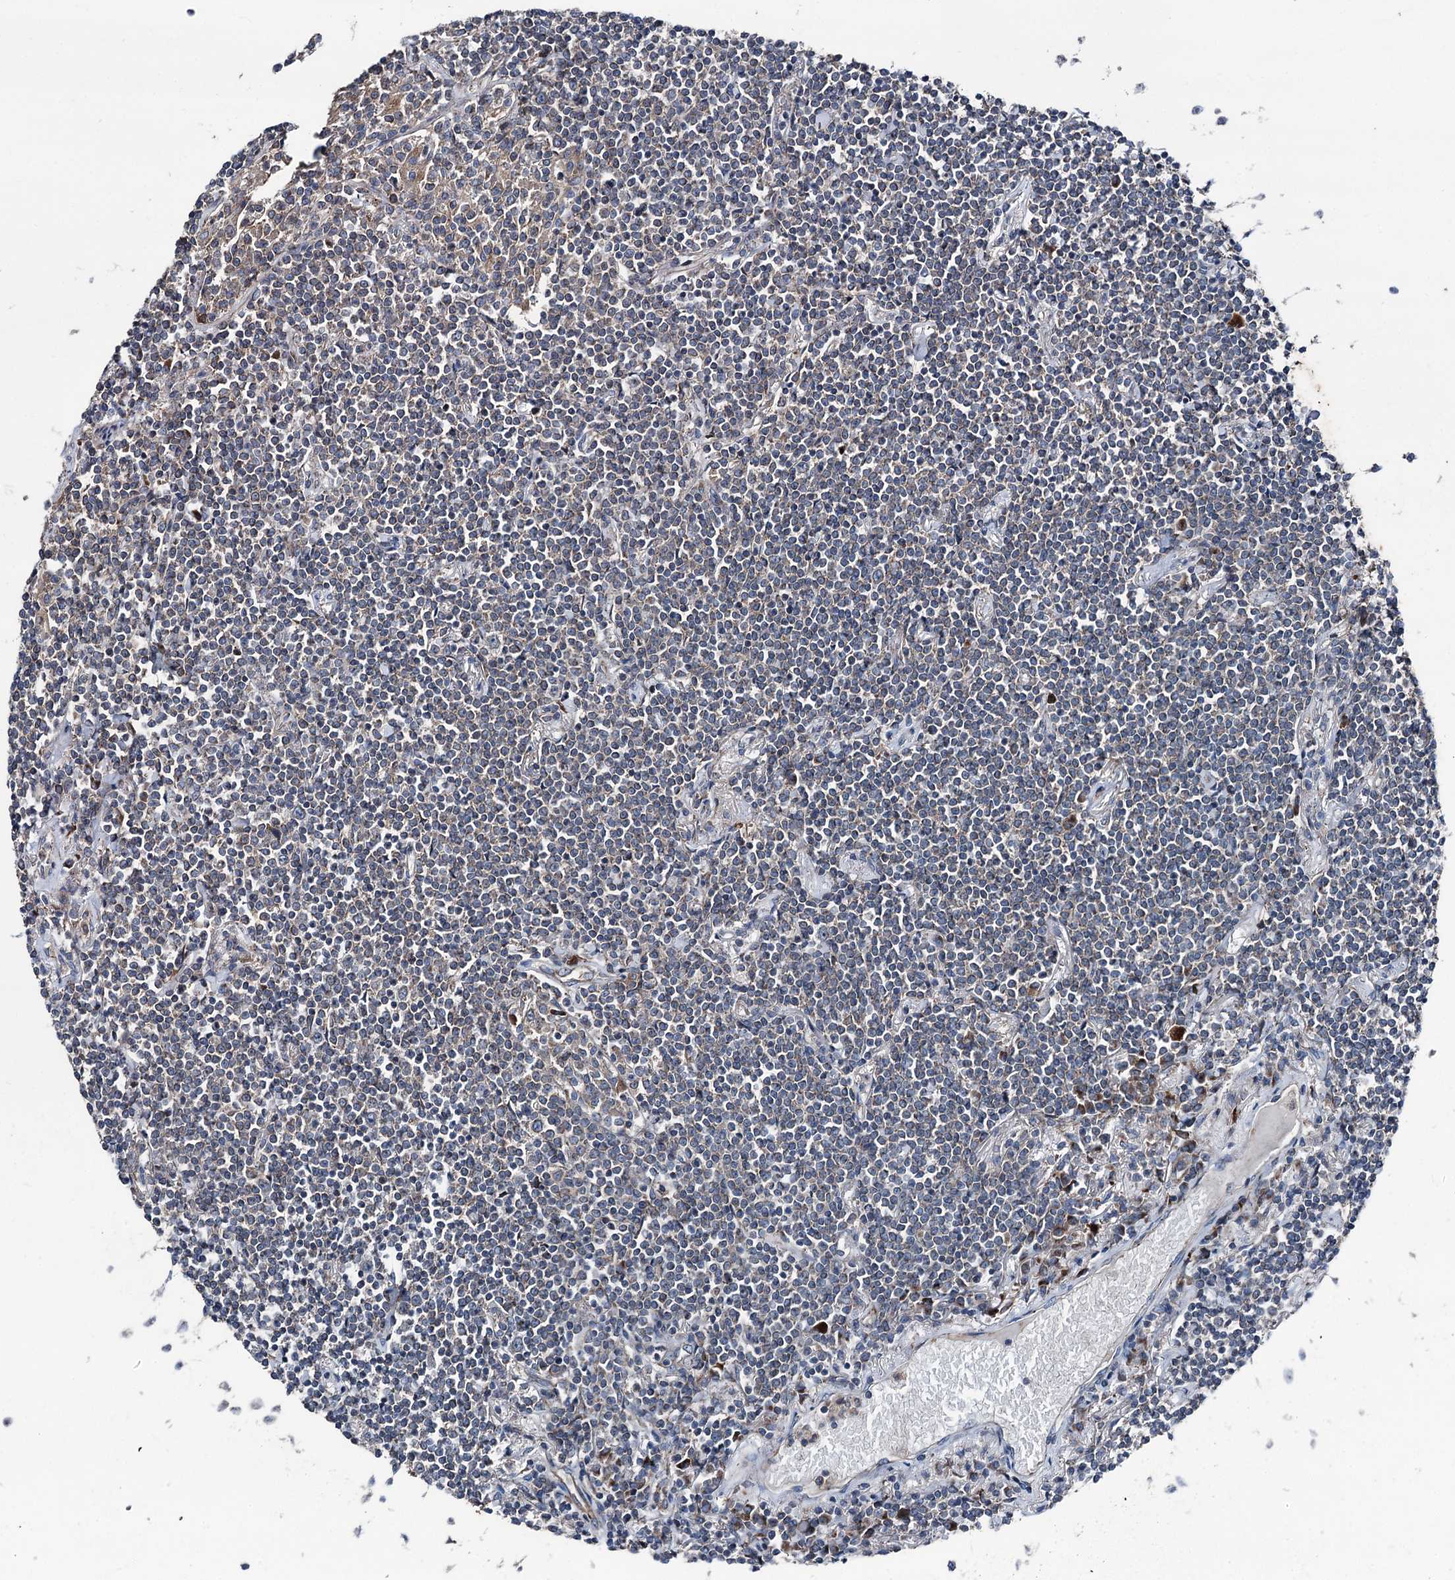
{"staining": {"intensity": "negative", "quantity": "none", "location": "none"}, "tissue": "lymphoma", "cell_type": "Tumor cells", "image_type": "cancer", "snomed": [{"axis": "morphology", "description": "Malignant lymphoma, non-Hodgkin's type, Low grade"}, {"axis": "topography", "description": "Lung"}], "caption": "Immunohistochemistry micrograph of neoplastic tissue: human low-grade malignant lymphoma, non-Hodgkin's type stained with DAB shows no significant protein positivity in tumor cells.", "gene": "RUFY1", "patient": {"sex": "female", "age": 71}}